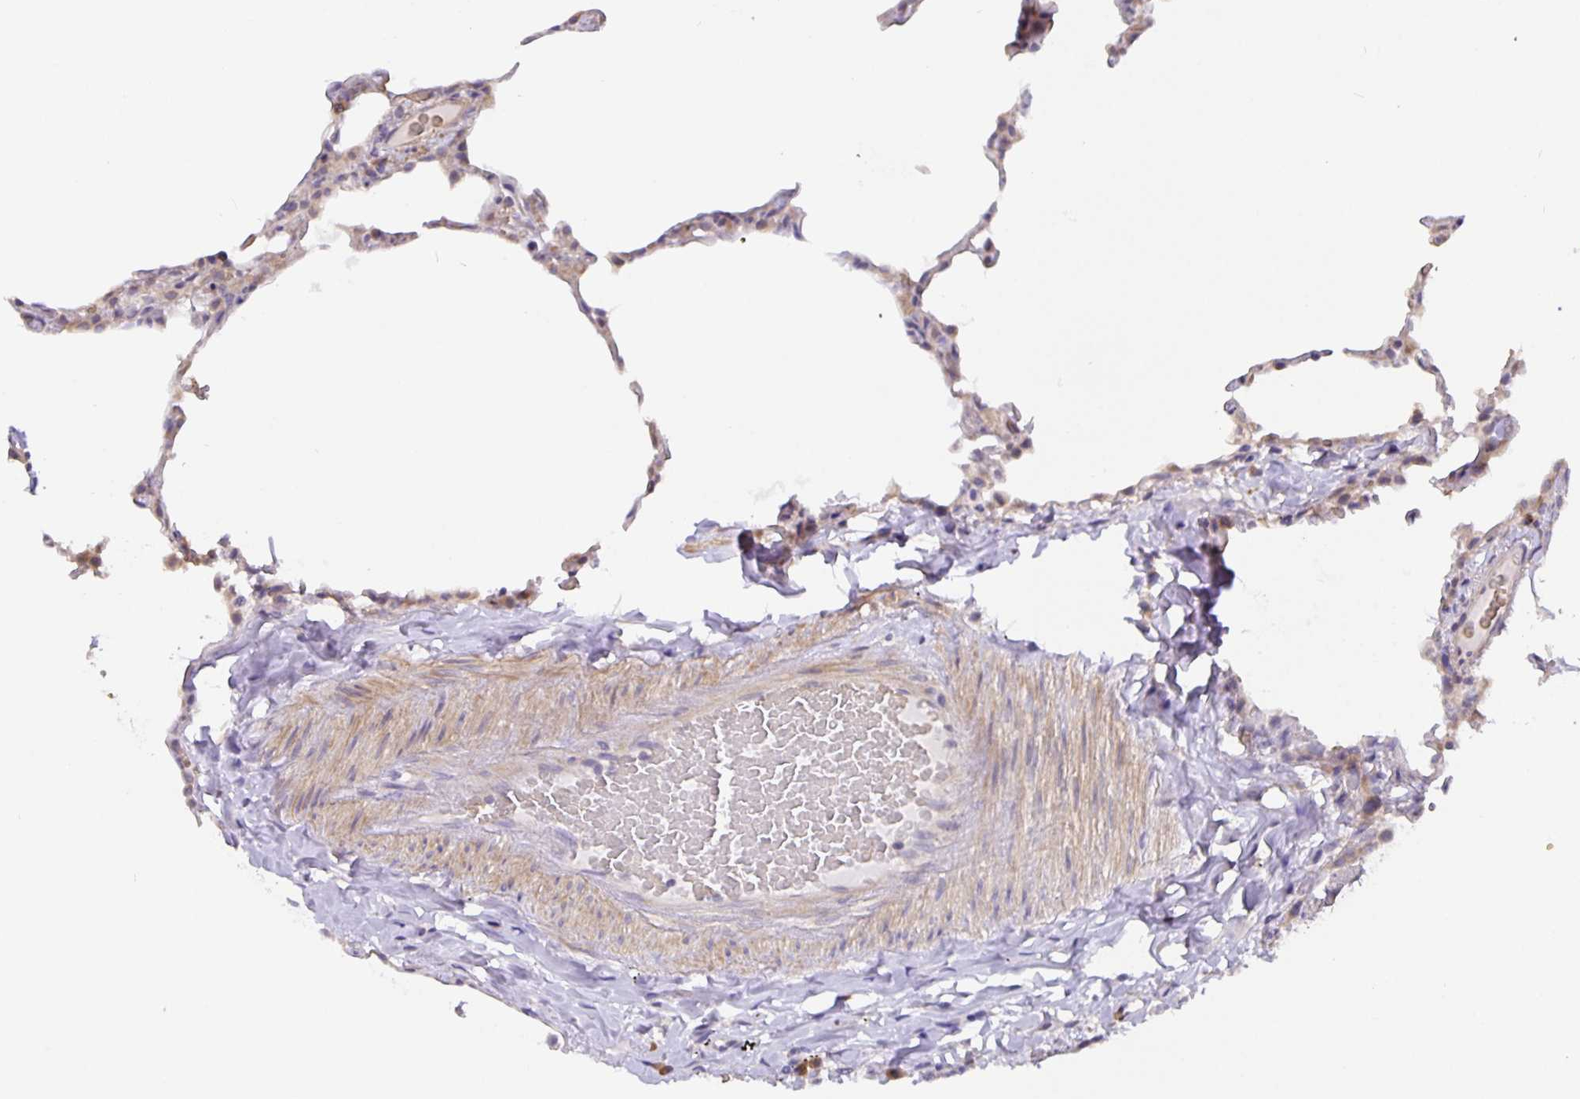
{"staining": {"intensity": "weak", "quantity": ">75%", "location": "cytoplasmic/membranous"}, "tissue": "lung", "cell_type": "Alveolar cells", "image_type": "normal", "snomed": [{"axis": "morphology", "description": "Normal tissue, NOS"}, {"axis": "topography", "description": "Lung"}], "caption": "The image displays a brown stain indicating the presence of a protein in the cytoplasmic/membranous of alveolar cells in lung.", "gene": "TMEM71", "patient": {"sex": "female", "age": 57}}